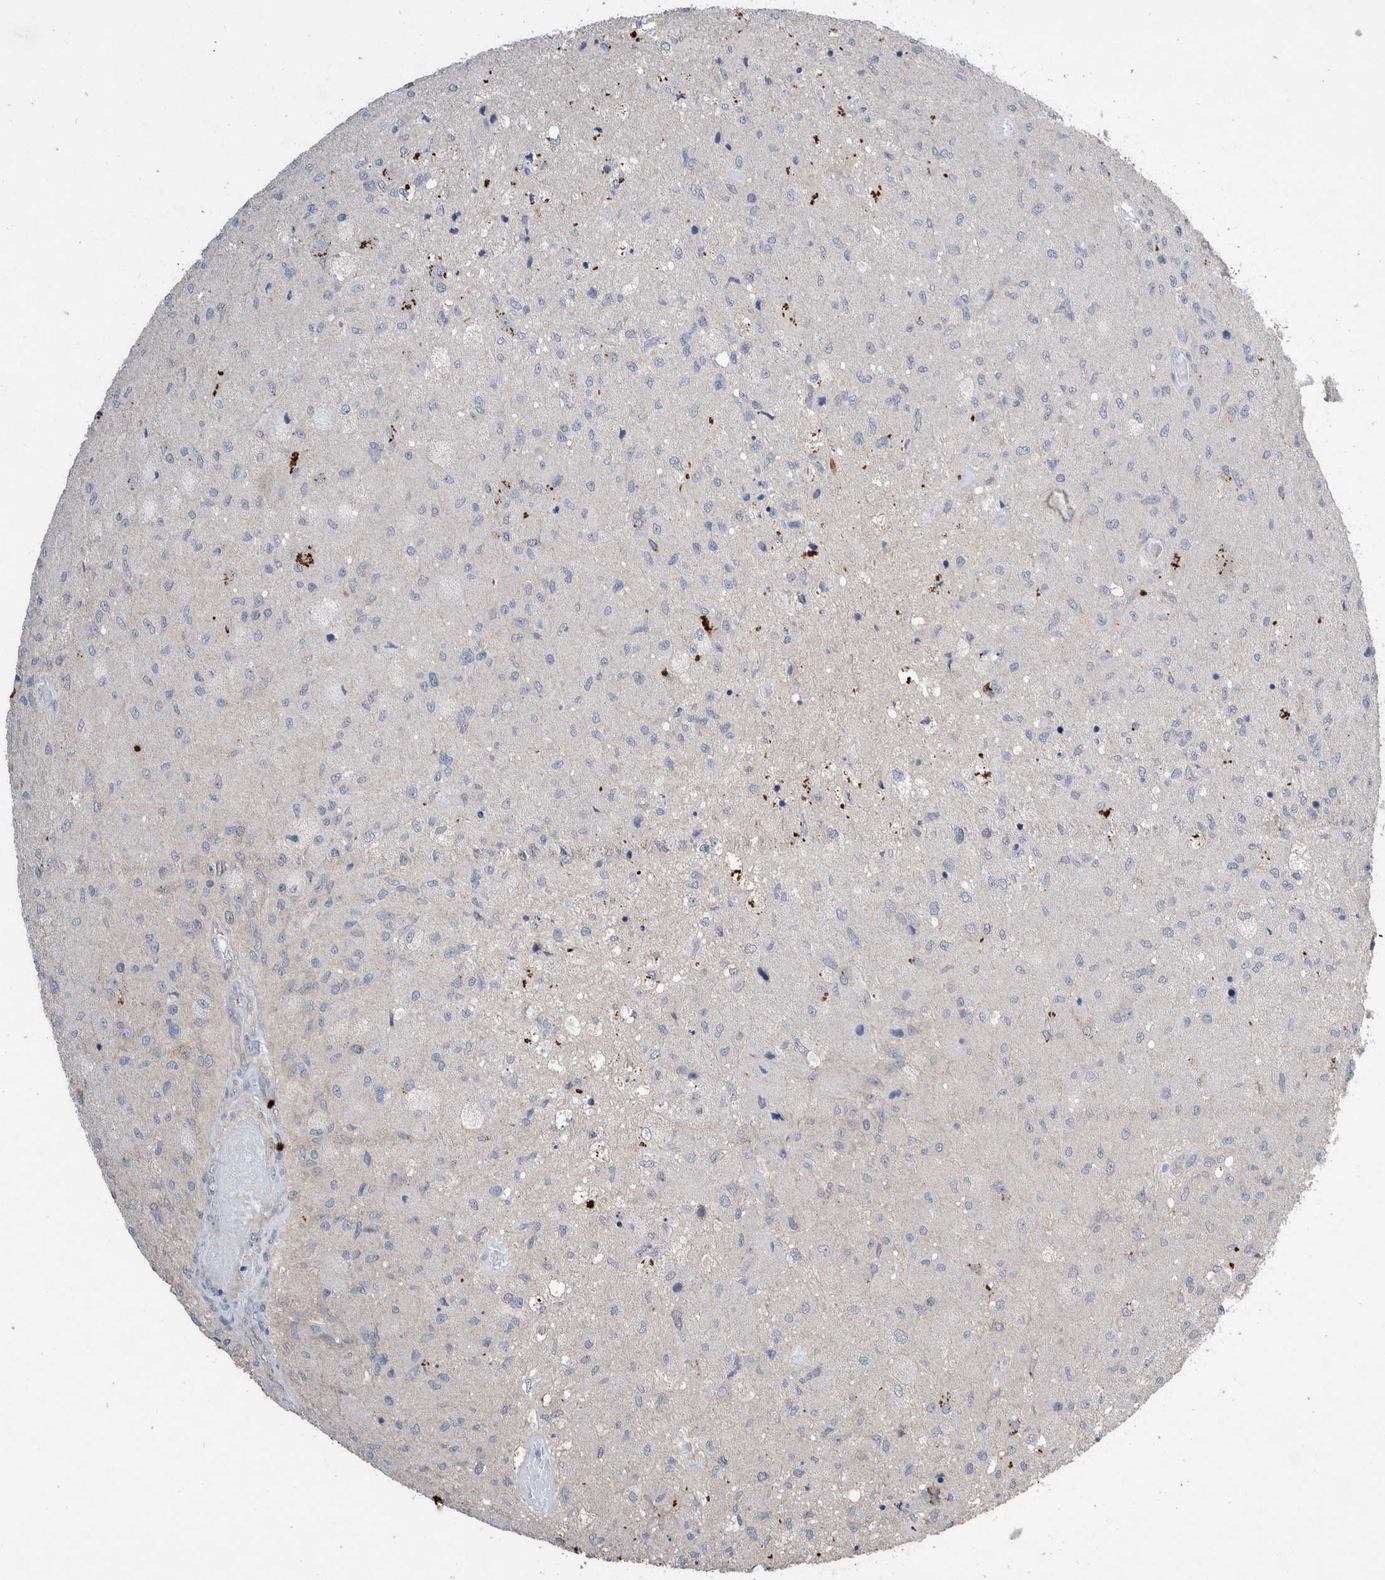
{"staining": {"intensity": "negative", "quantity": "none", "location": "none"}, "tissue": "glioma", "cell_type": "Tumor cells", "image_type": "cancer", "snomed": [{"axis": "morphology", "description": "Normal tissue, NOS"}, {"axis": "morphology", "description": "Glioma, malignant, High grade"}, {"axis": "topography", "description": "Cerebral cortex"}], "caption": "IHC micrograph of neoplastic tissue: glioma stained with DAB demonstrates no significant protein expression in tumor cells.", "gene": "PLPBP", "patient": {"sex": "male", "age": 77}}